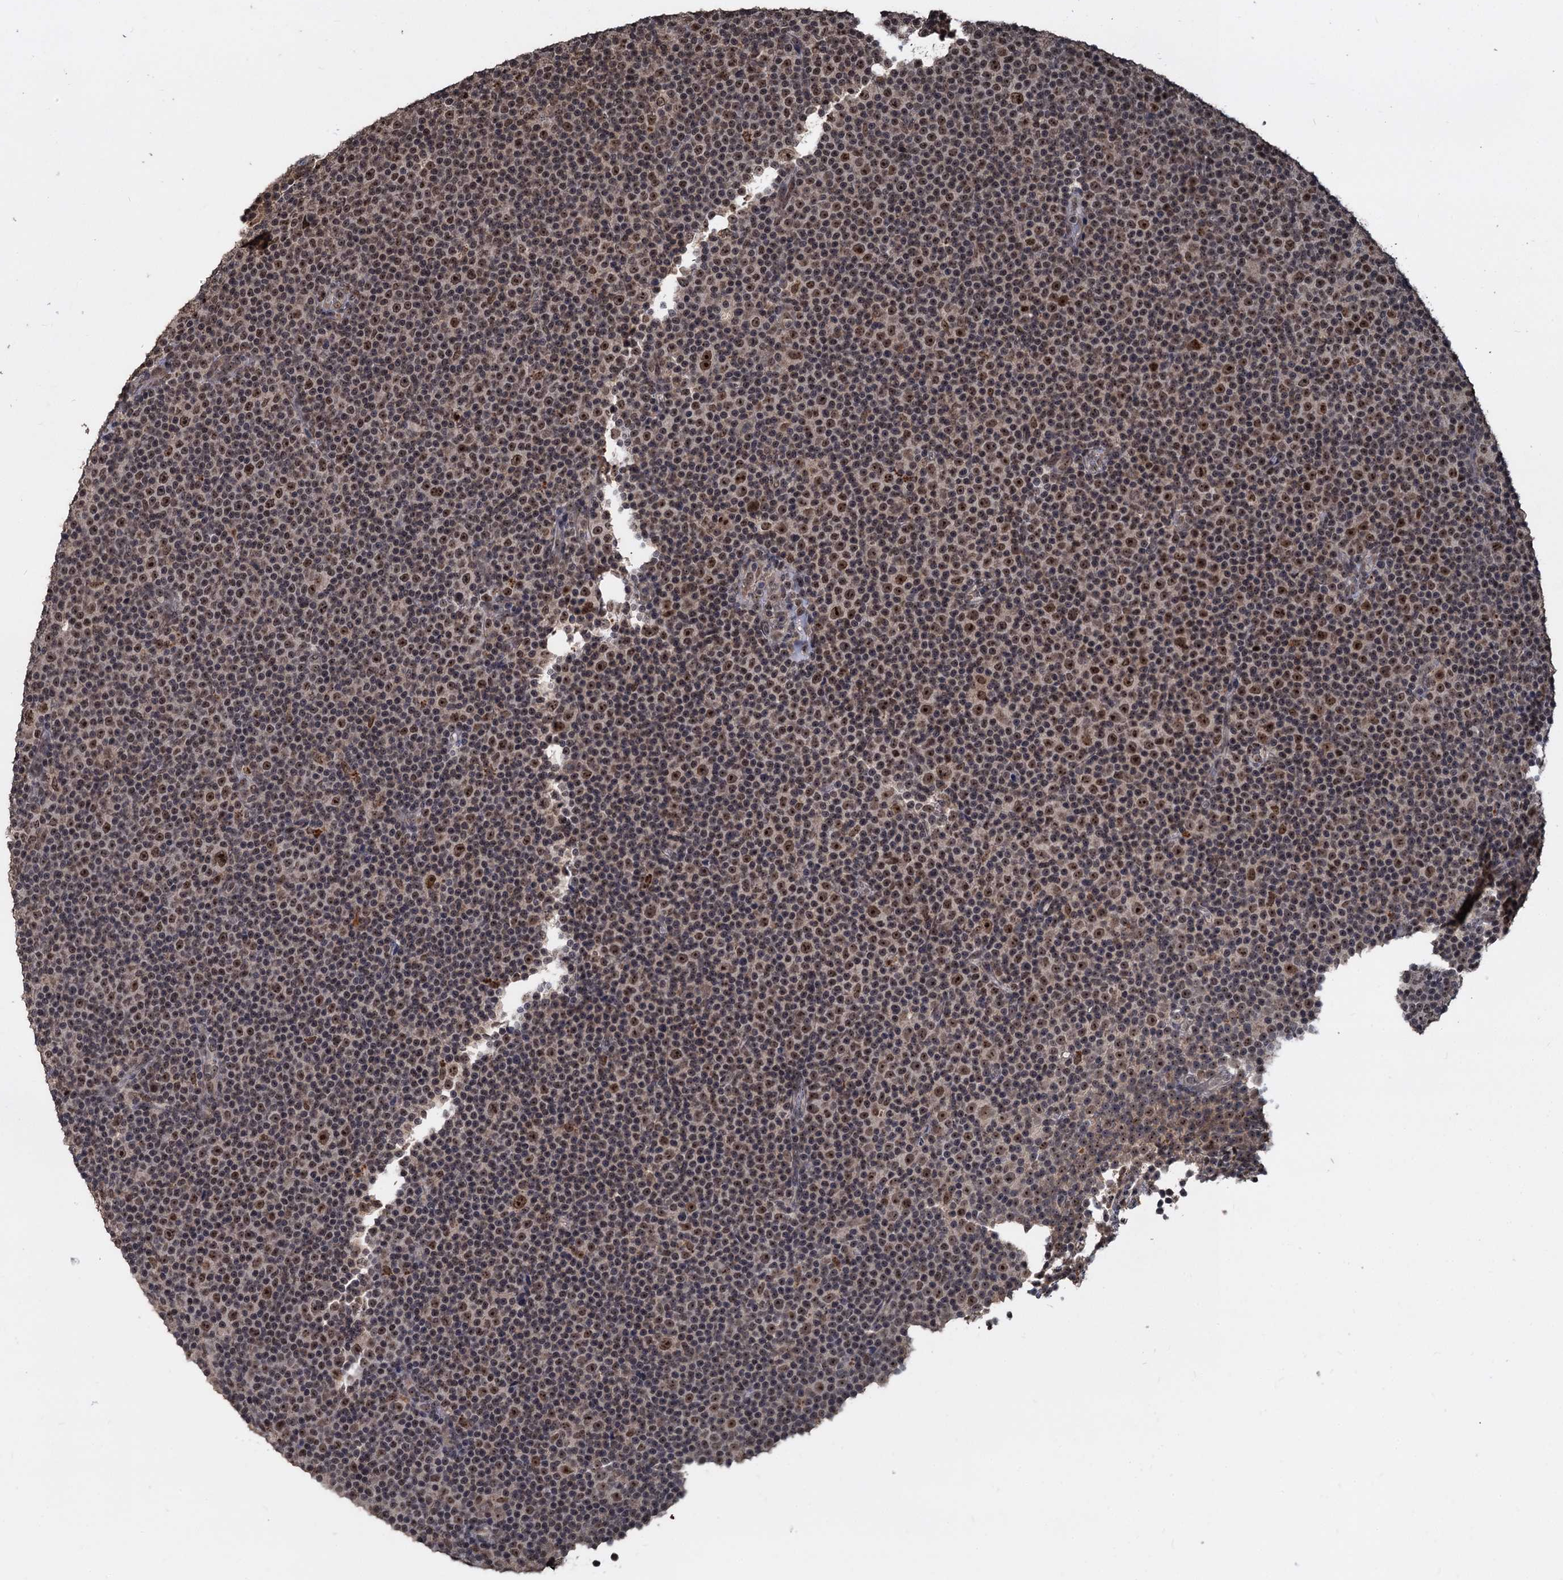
{"staining": {"intensity": "moderate", "quantity": "25%-75%", "location": "nuclear"}, "tissue": "lymphoma", "cell_type": "Tumor cells", "image_type": "cancer", "snomed": [{"axis": "morphology", "description": "Malignant lymphoma, non-Hodgkin's type, Low grade"}, {"axis": "topography", "description": "Lymph node"}], "caption": "Protein positivity by immunohistochemistry reveals moderate nuclear positivity in about 25%-75% of tumor cells in low-grade malignant lymphoma, non-Hodgkin's type.", "gene": "FAM216B", "patient": {"sex": "female", "age": 67}}